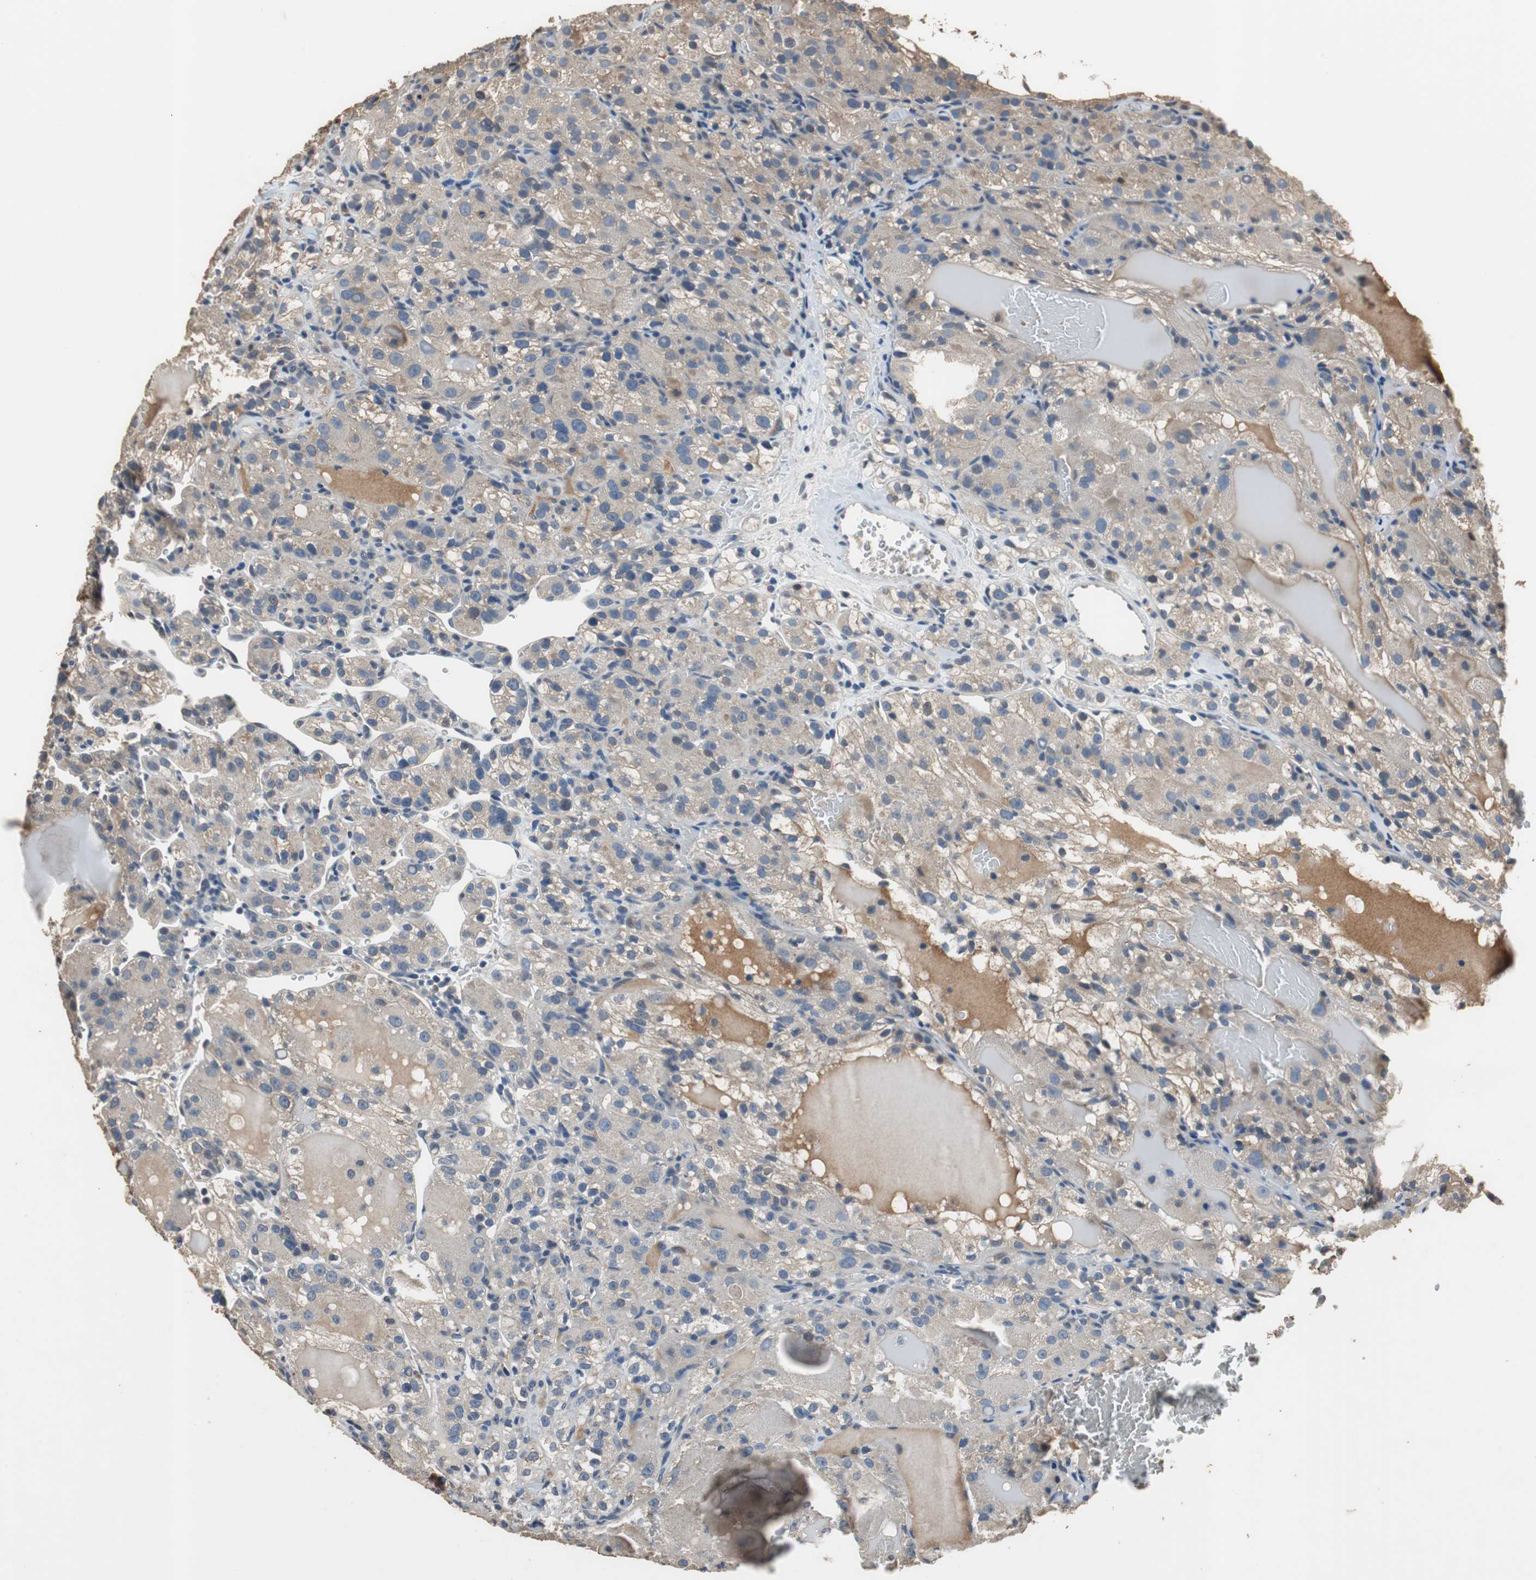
{"staining": {"intensity": "weak", "quantity": "<25%", "location": "cytoplasmic/membranous"}, "tissue": "renal cancer", "cell_type": "Tumor cells", "image_type": "cancer", "snomed": [{"axis": "morphology", "description": "Normal tissue, NOS"}, {"axis": "morphology", "description": "Adenocarcinoma, NOS"}, {"axis": "topography", "description": "Kidney"}], "caption": "Immunohistochemistry image of renal cancer (adenocarcinoma) stained for a protein (brown), which exhibits no expression in tumor cells. The staining was performed using DAB (3,3'-diaminobenzidine) to visualize the protein expression in brown, while the nuclei were stained in blue with hematoxylin (Magnification: 20x).", "gene": "PI4KB", "patient": {"sex": "male", "age": 61}}